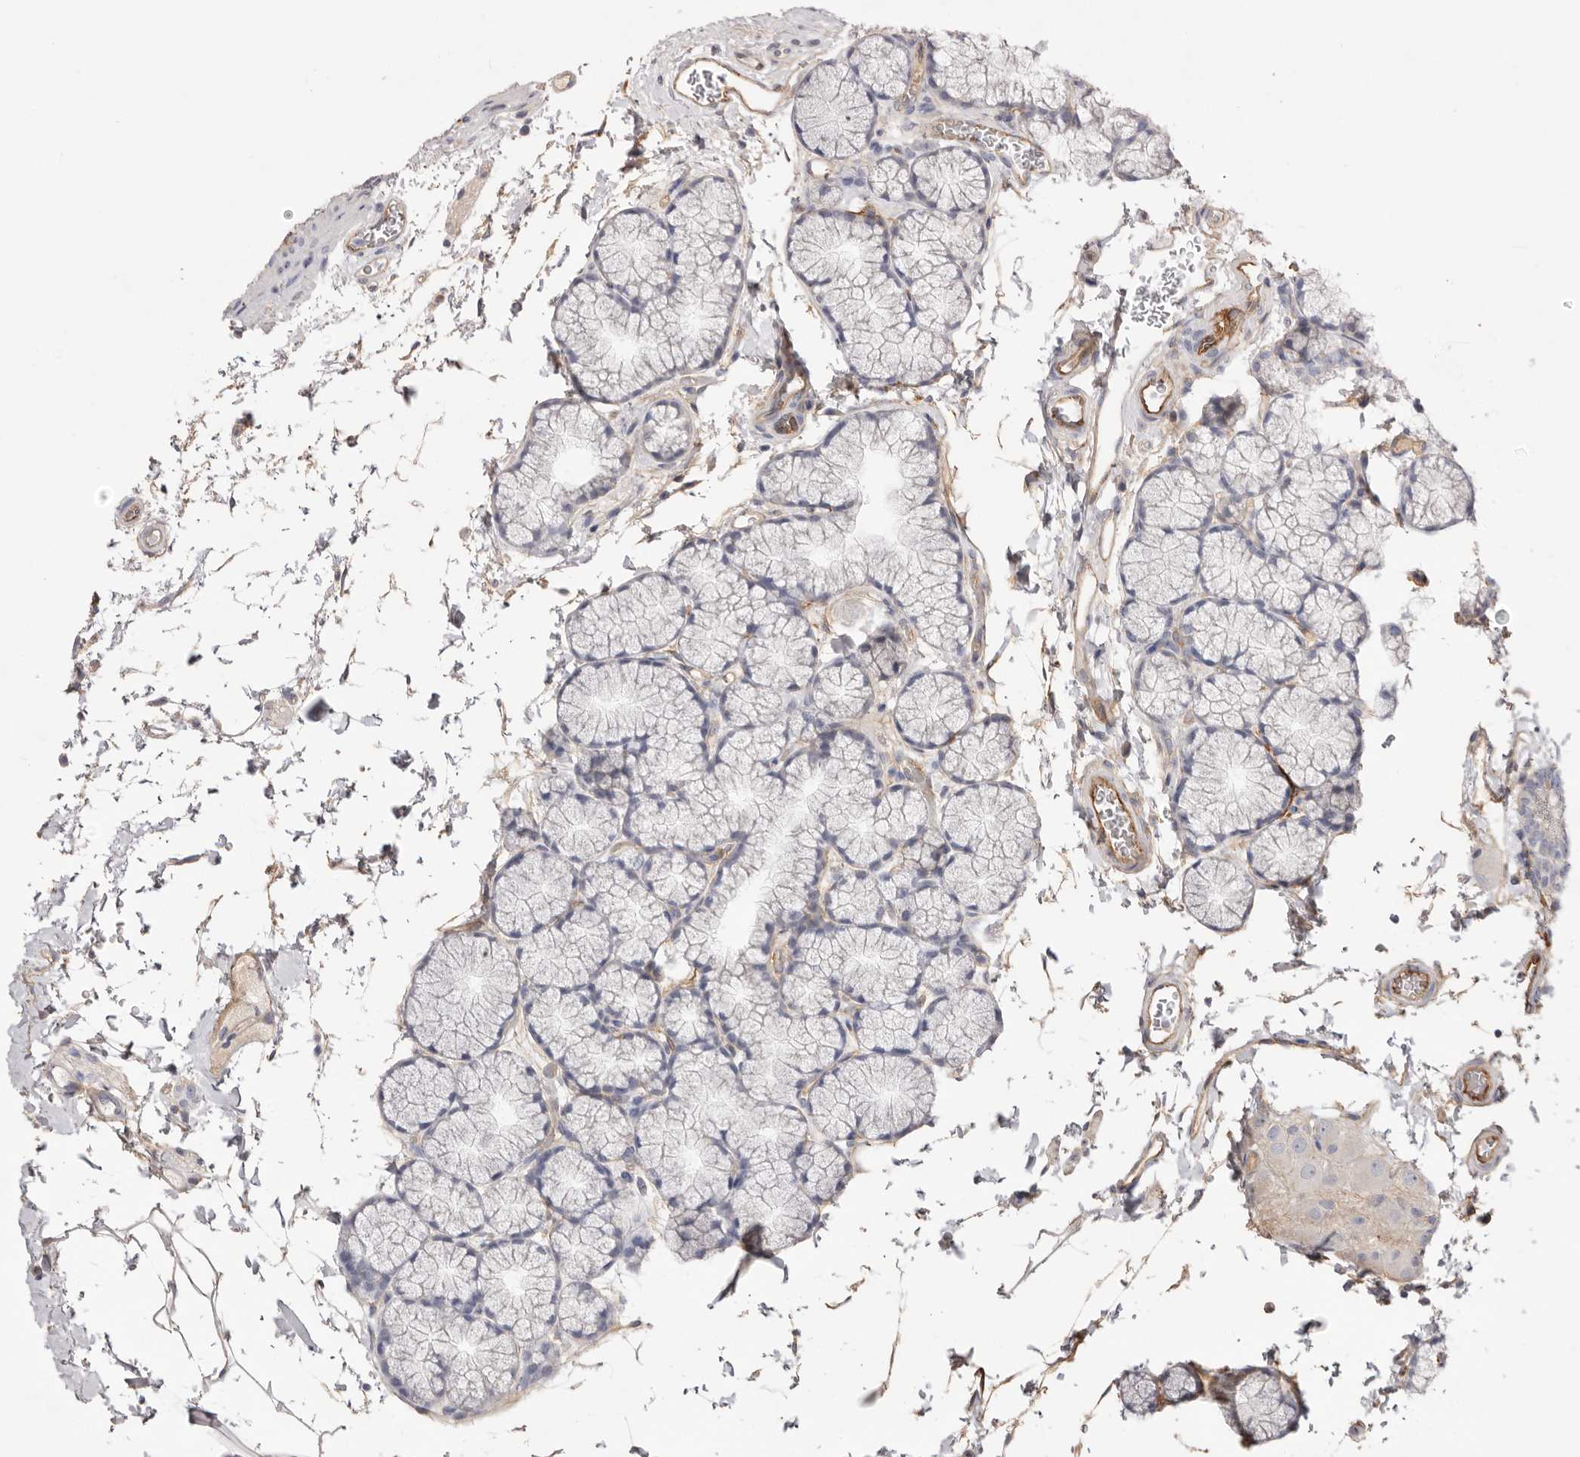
{"staining": {"intensity": "negative", "quantity": "none", "location": "none"}, "tissue": "duodenum", "cell_type": "Glandular cells", "image_type": "normal", "snomed": [{"axis": "morphology", "description": "Normal tissue, NOS"}, {"axis": "topography", "description": "Duodenum"}], "caption": "A micrograph of human duodenum is negative for staining in glandular cells. The staining is performed using DAB brown chromogen with nuclei counter-stained in using hematoxylin.", "gene": "LRRC66", "patient": {"sex": "male", "age": 35}}